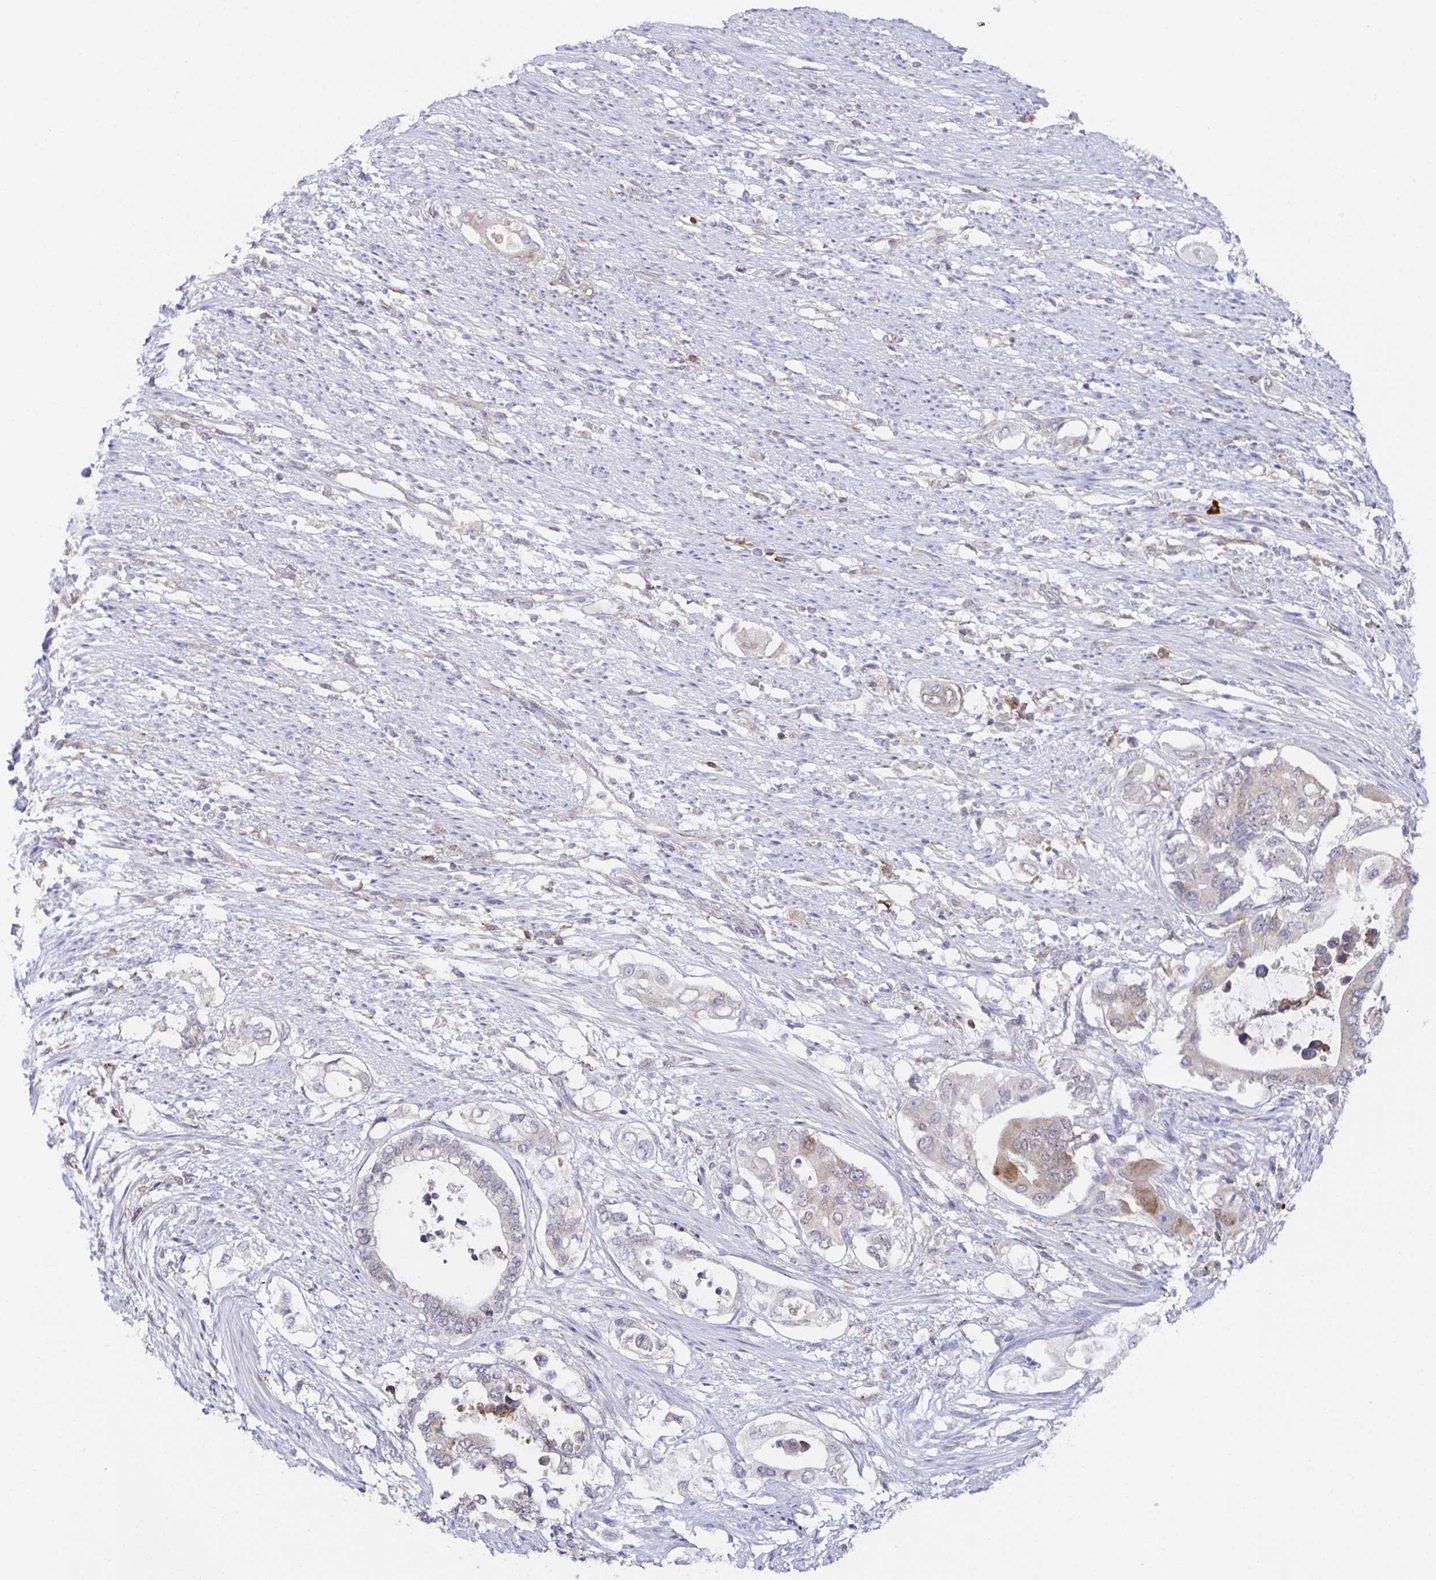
{"staining": {"intensity": "weak", "quantity": "<25%", "location": "cytoplasmic/membranous"}, "tissue": "pancreatic cancer", "cell_type": "Tumor cells", "image_type": "cancer", "snomed": [{"axis": "morphology", "description": "Adenocarcinoma, NOS"}, {"axis": "topography", "description": "Pancreas"}], "caption": "This is an immunohistochemistry micrograph of pancreatic adenocarcinoma. There is no staining in tumor cells.", "gene": "BAD", "patient": {"sex": "female", "age": 63}}